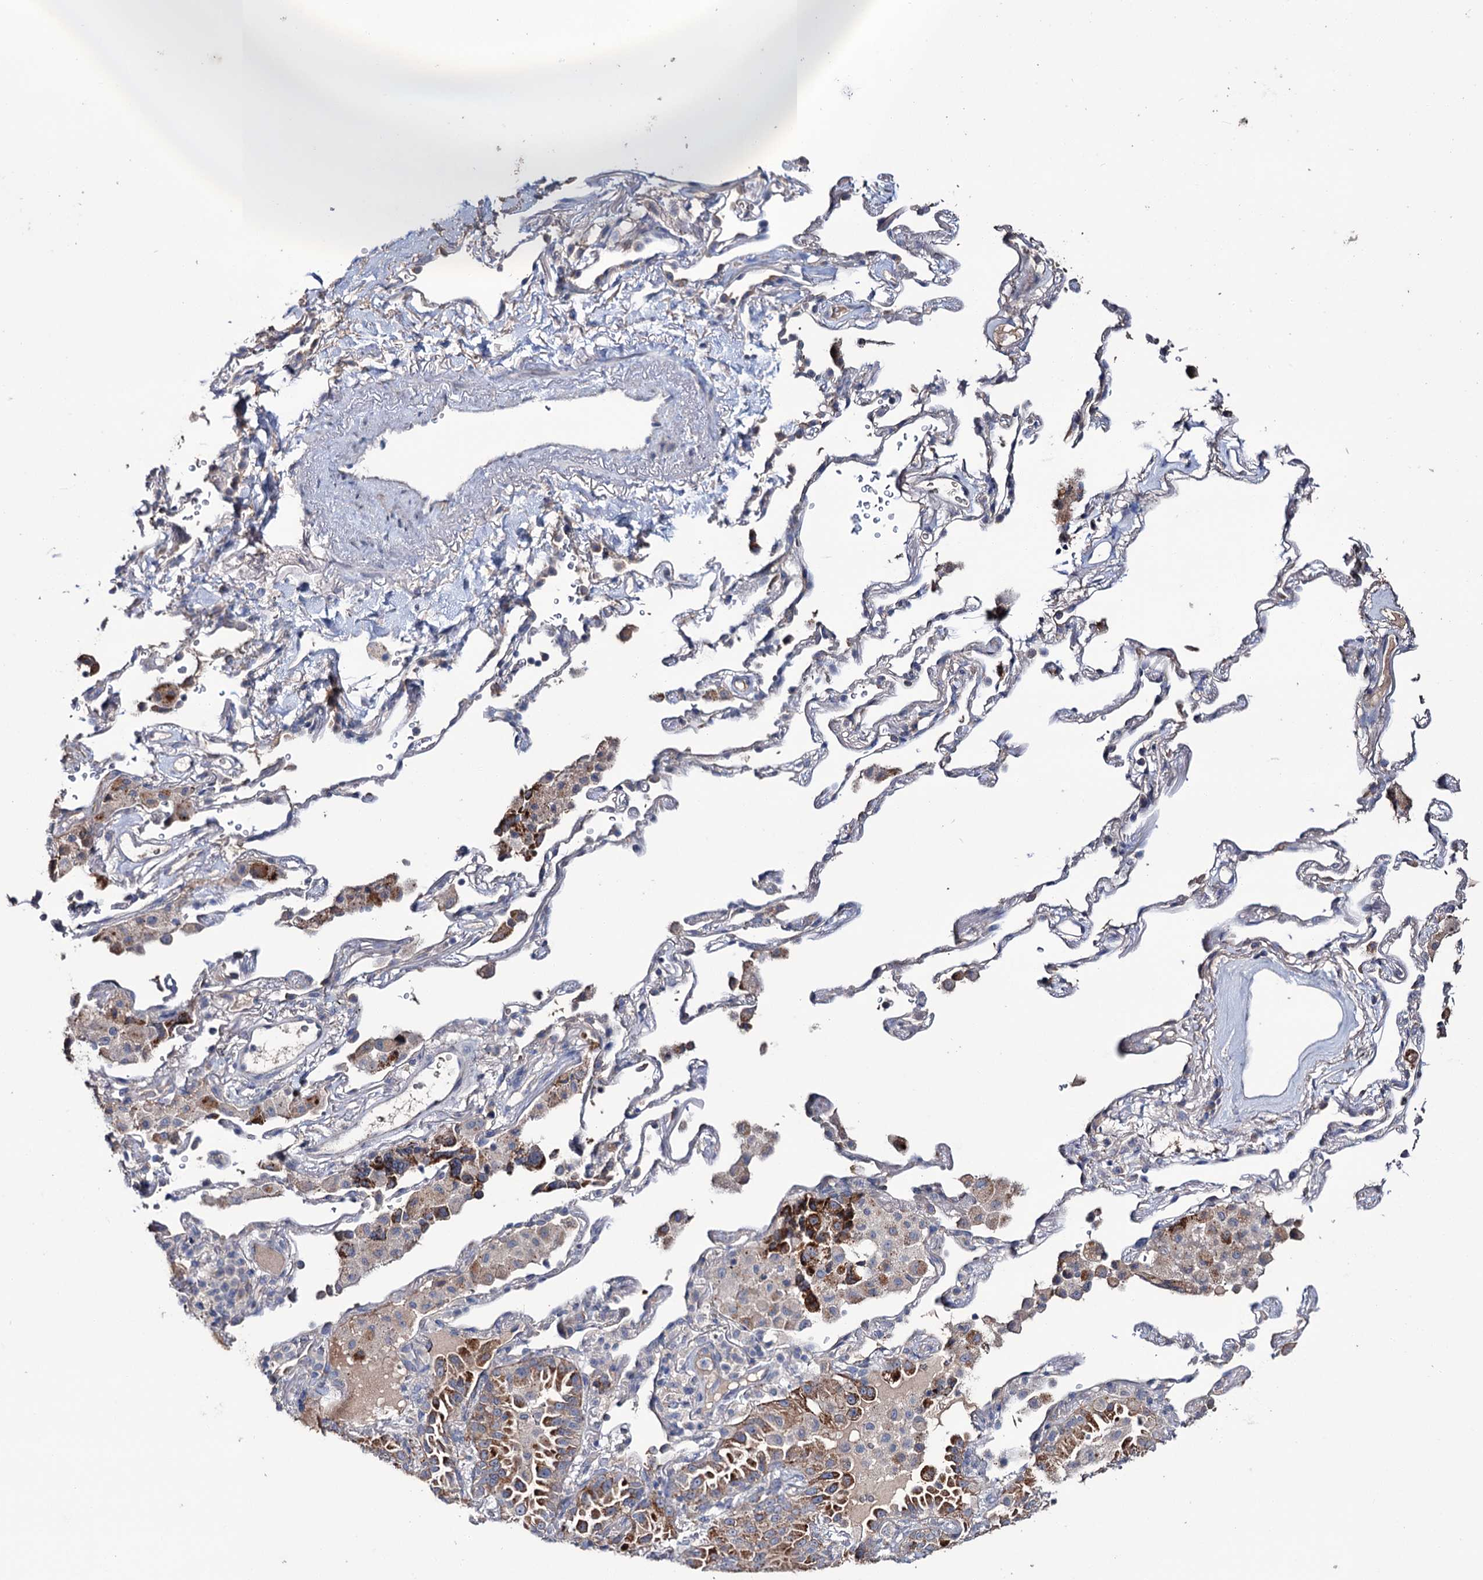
{"staining": {"intensity": "moderate", "quantity": ">75%", "location": "cytoplasmic/membranous"}, "tissue": "lung cancer", "cell_type": "Tumor cells", "image_type": "cancer", "snomed": [{"axis": "morphology", "description": "Adenocarcinoma, NOS"}, {"axis": "topography", "description": "Lung"}], "caption": "Immunohistochemistry of lung adenocarcinoma demonstrates medium levels of moderate cytoplasmic/membranous positivity in approximately >75% of tumor cells.", "gene": "EPB41L5", "patient": {"sex": "female", "age": 69}}